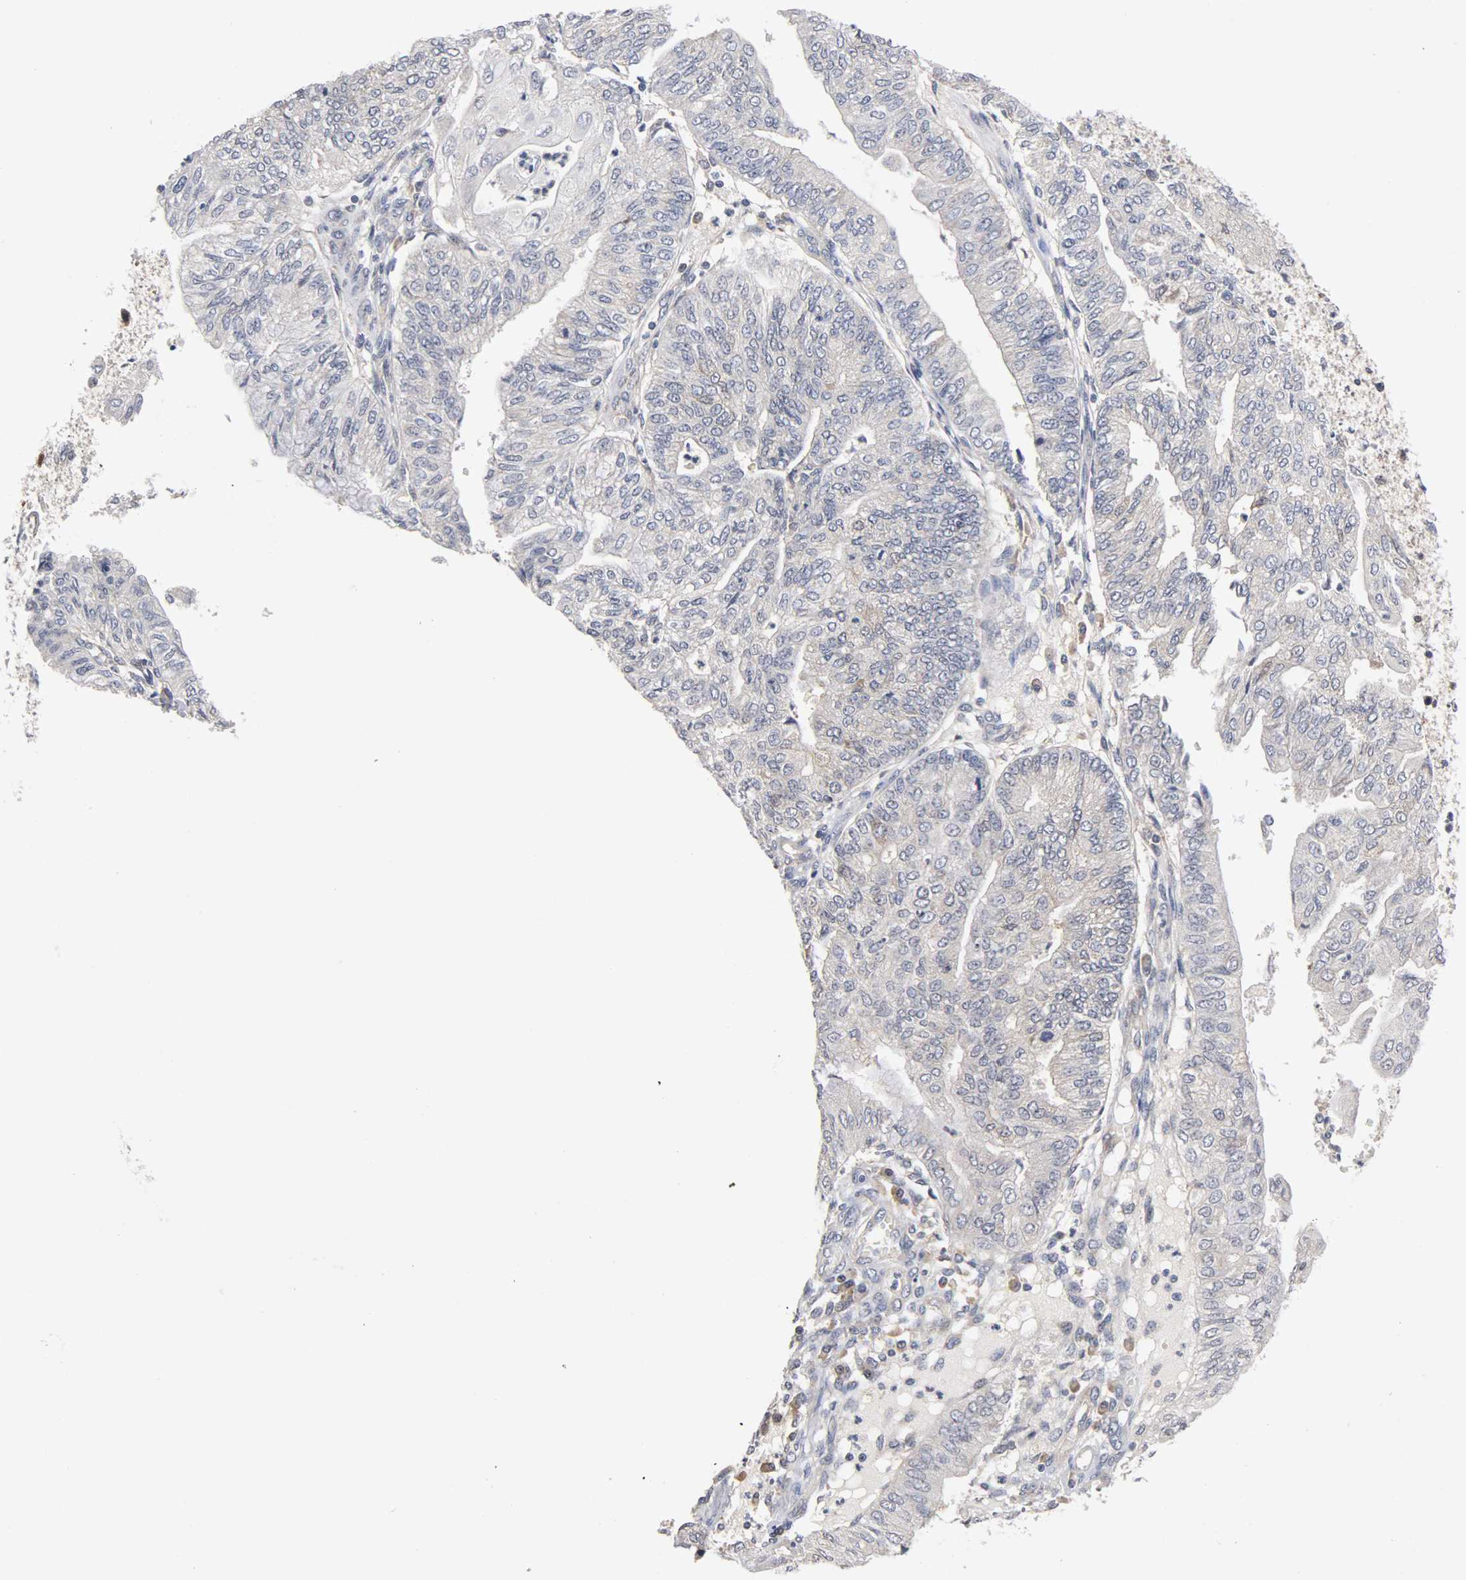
{"staining": {"intensity": "negative", "quantity": "none", "location": "none"}, "tissue": "endometrial cancer", "cell_type": "Tumor cells", "image_type": "cancer", "snomed": [{"axis": "morphology", "description": "Adenocarcinoma, NOS"}, {"axis": "topography", "description": "Endometrium"}], "caption": "Image shows no protein expression in tumor cells of endometrial cancer (adenocarcinoma) tissue.", "gene": "UBE2M", "patient": {"sex": "female", "age": 59}}